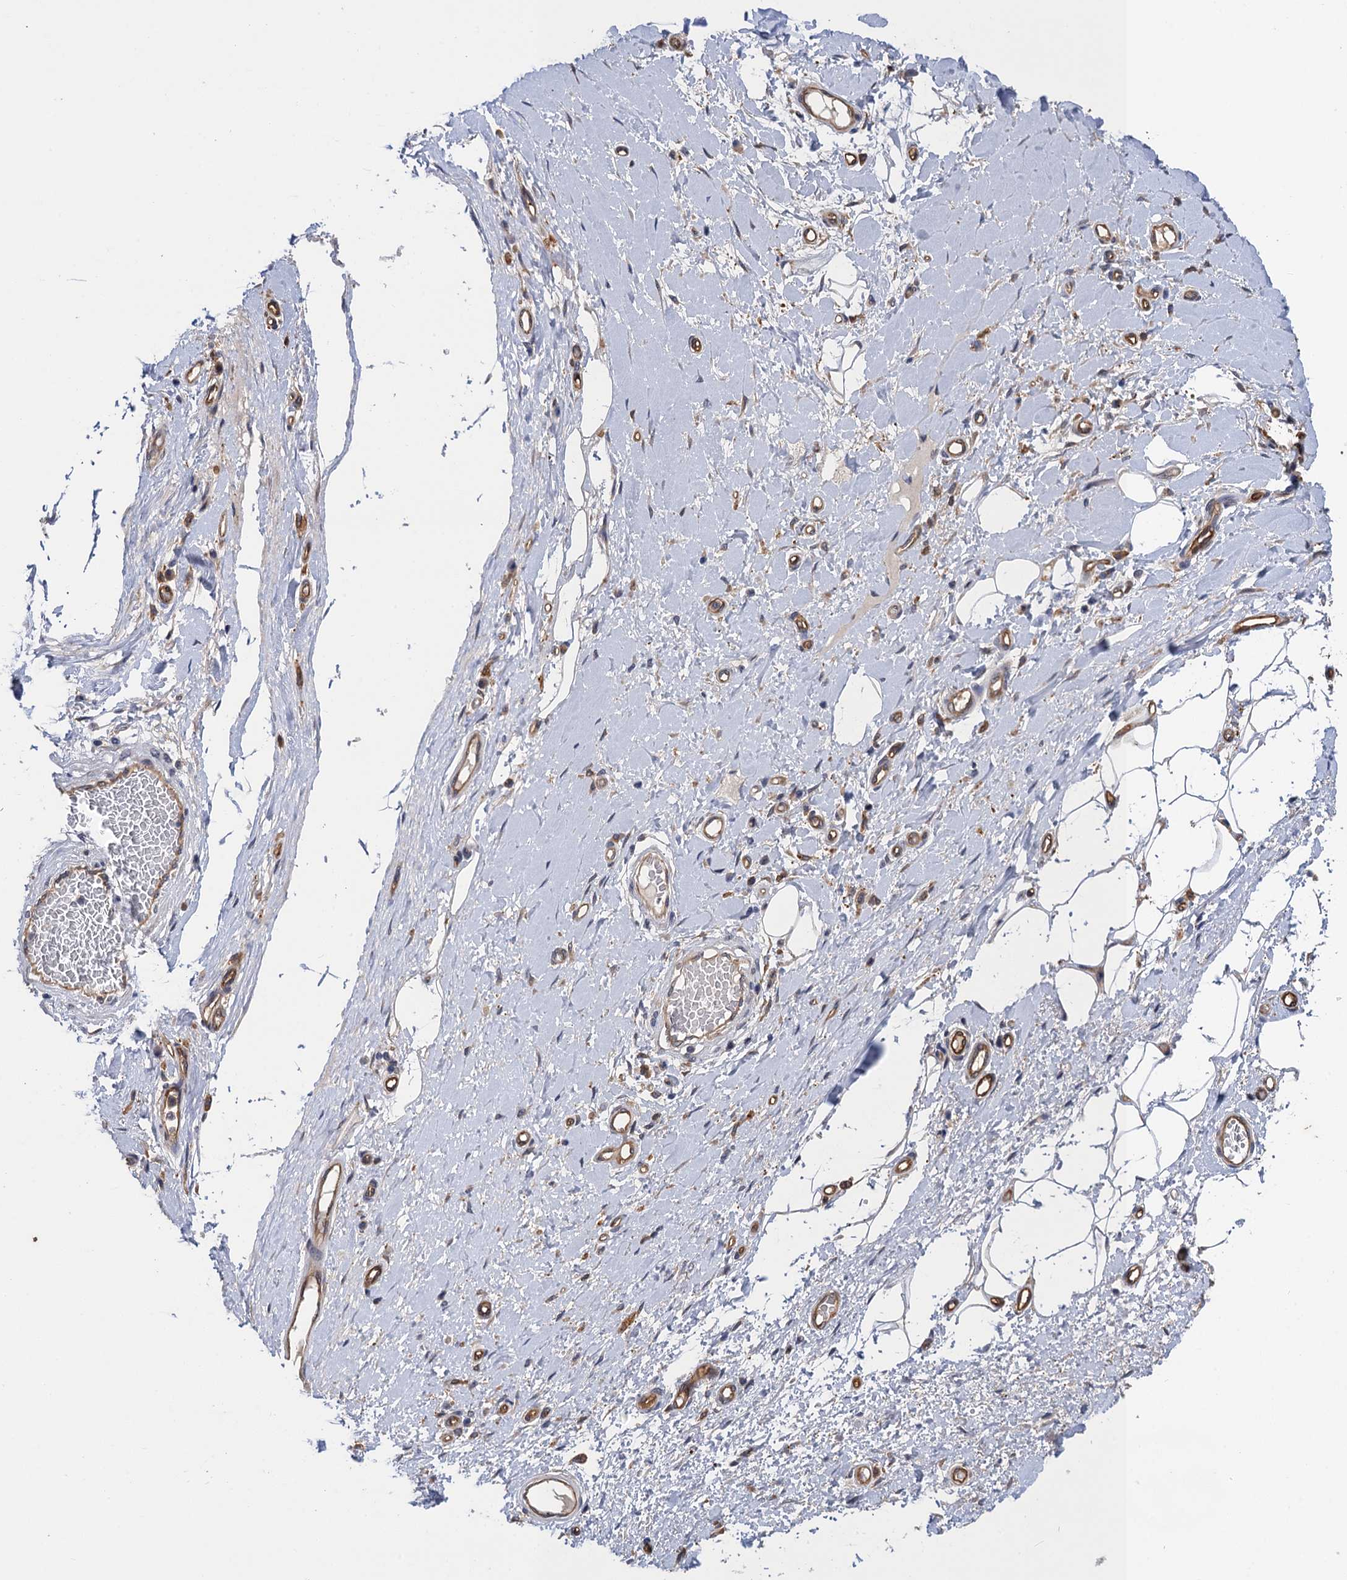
{"staining": {"intensity": "negative", "quantity": "none", "location": "none"}, "tissue": "adipose tissue", "cell_type": "Adipocytes", "image_type": "normal", "snomed": [{"axis": "morphology", "description": "Normal tissue, NOS"}, {"axis": "morphology", "description": "Adenocarcinoma, NOS"}, {"axis": "topography", "description": "Esophagus"}, {"axis": "topography", "description": "Stomach, upper"}, {"axis": "topography", "description": "Peripheral nerve tissue"}], "caption": "Image shows no significant protein positivity in adipocytes of benign adipose tissue. (Brightfield microscopy of DAB immunohistochemistry (IHC) at high magnification).", "gene": "NEK8", "patient": {"sex": "male", "age": 62}}